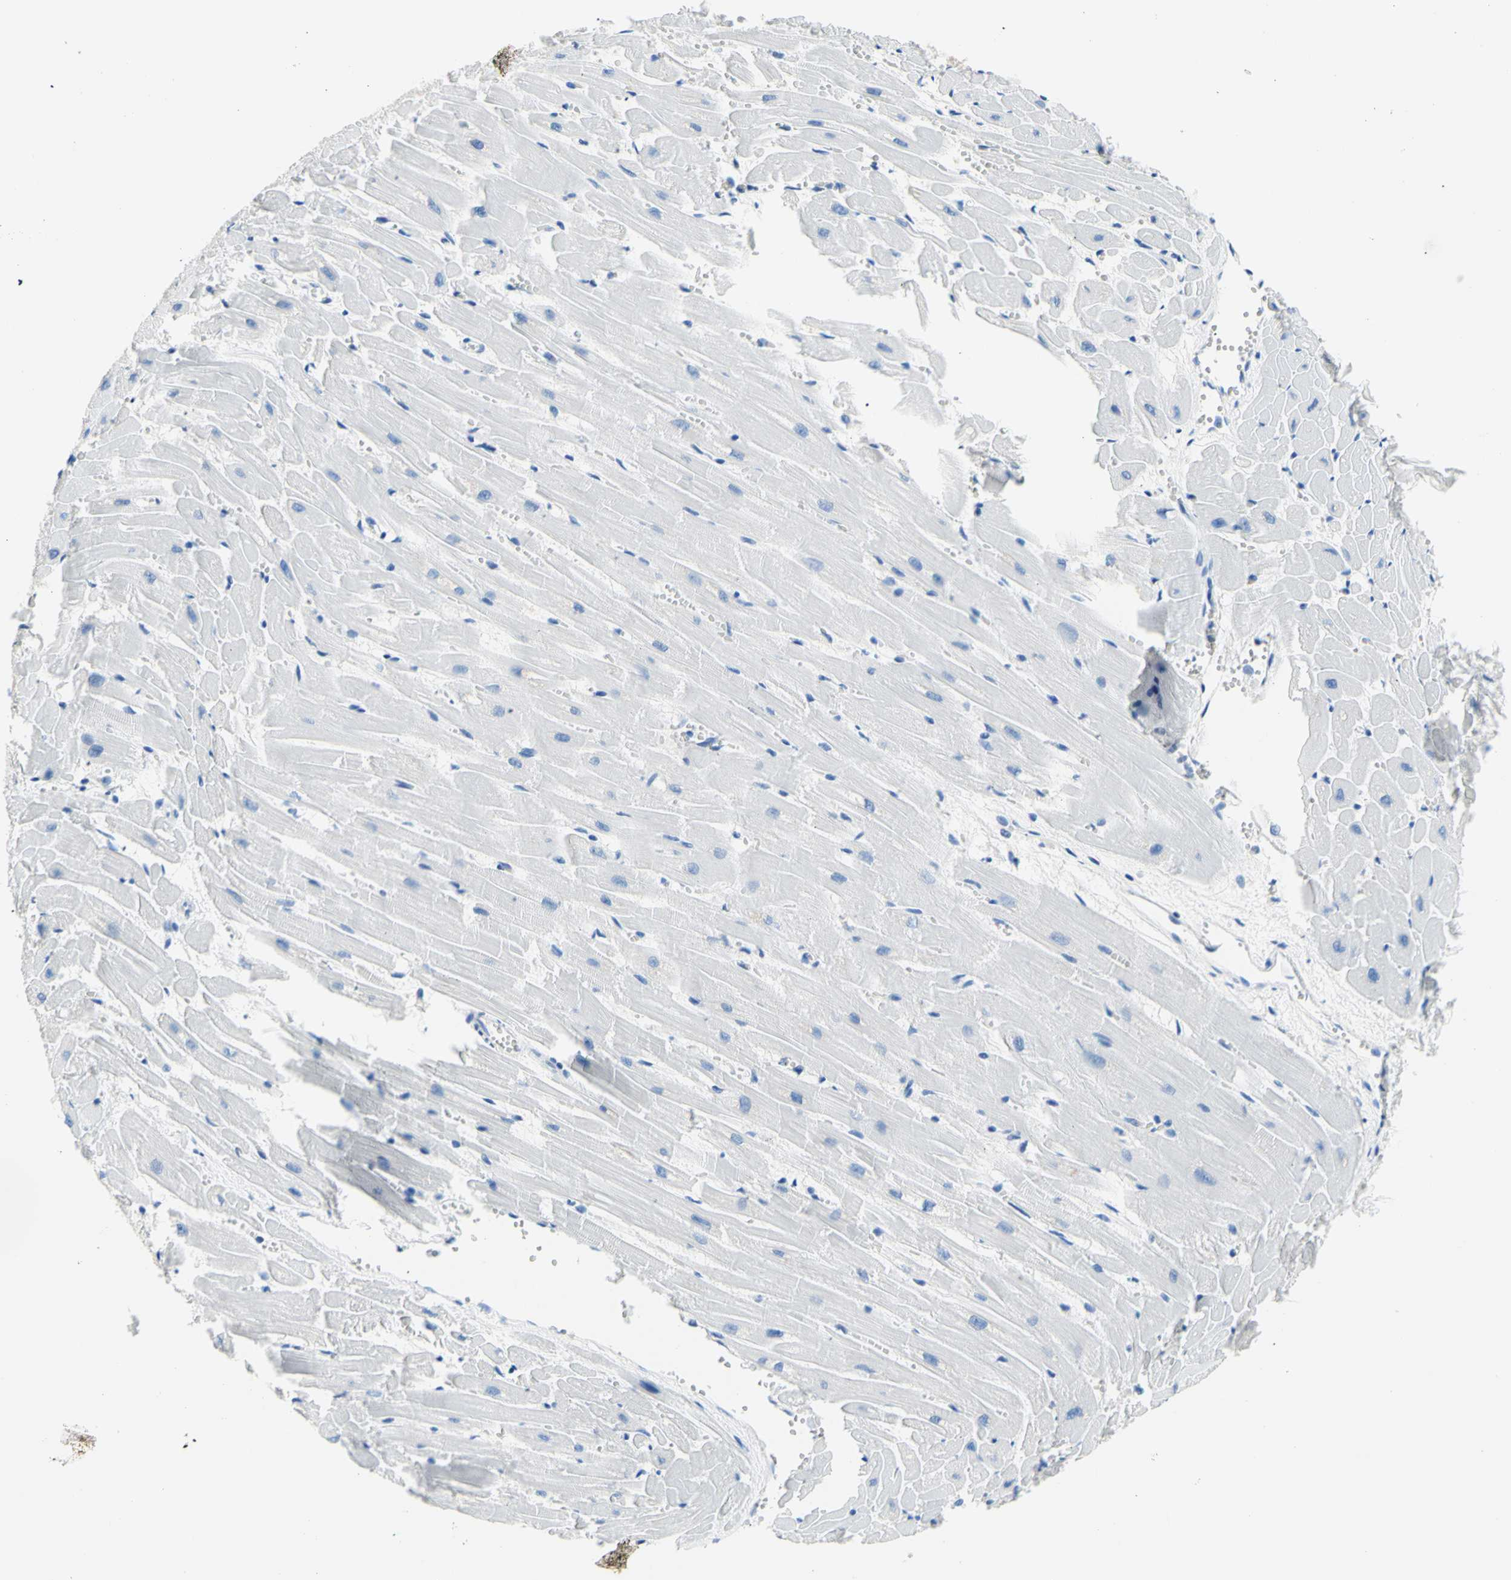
{"staining": {"intensity": "negative", "quantity": "none", "location": "none"}, "tissue": "heart muscle", "cell_type": "Cardiomyocytes", "image_type": "normal", "snomed": [{"axis": "morphology", "description": "Normal tissue, NOS"}, {"axis": "topography", "description": "Heart"}], "caption": "DAB immunohistochemical staining of benign human heart muscle displays no significant expression in cardiomyocytes. (Stains: DAB immunohistochemistry with hematoxylin counter stain, Microscopy: brightfield microscopy at high magnification).", "gene": "HPCA", "patient": {"sex": "female", "age": 19}}